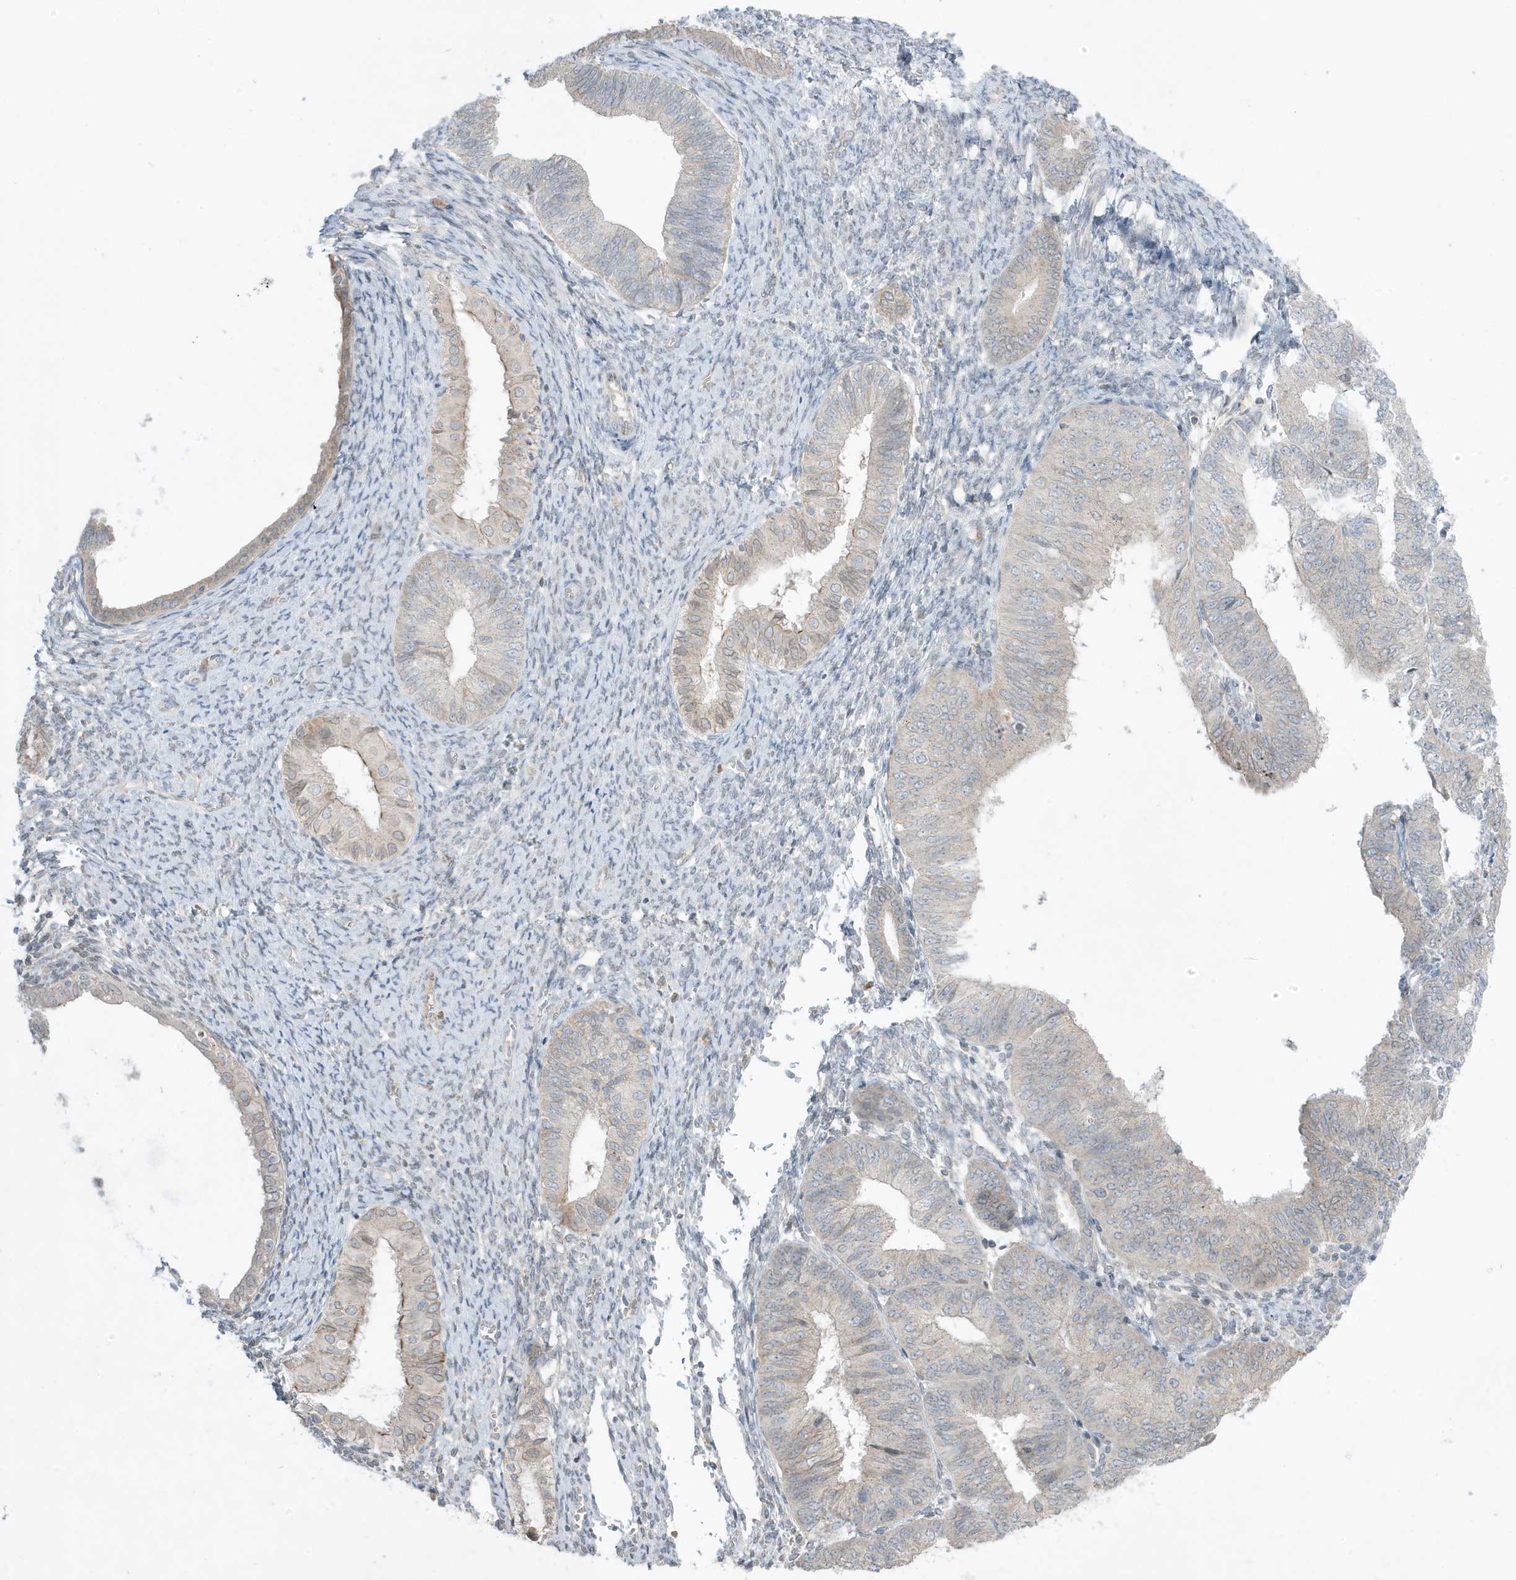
{"staining": {"intensity": "moderate", "quantity": "<25%", "location": "cytoplasmic/membranous"}, "tissue": "endometrial cancer", "cell_type": "Tumor cells", "image_type": "cancer", "snomed": [{"axis": "morphology", "description": "Adenocarcinoma, NOS"}, {"axis": "topography", "description": "Endometrium"}], "caption": "A brown stain shows moderate cytoplasmic/membranous staining of a protein in human adenocarcinoma (endometrial) tumor cells.", "gene": "FNDC1", "patient": {"sex": "female", "age": 58}}